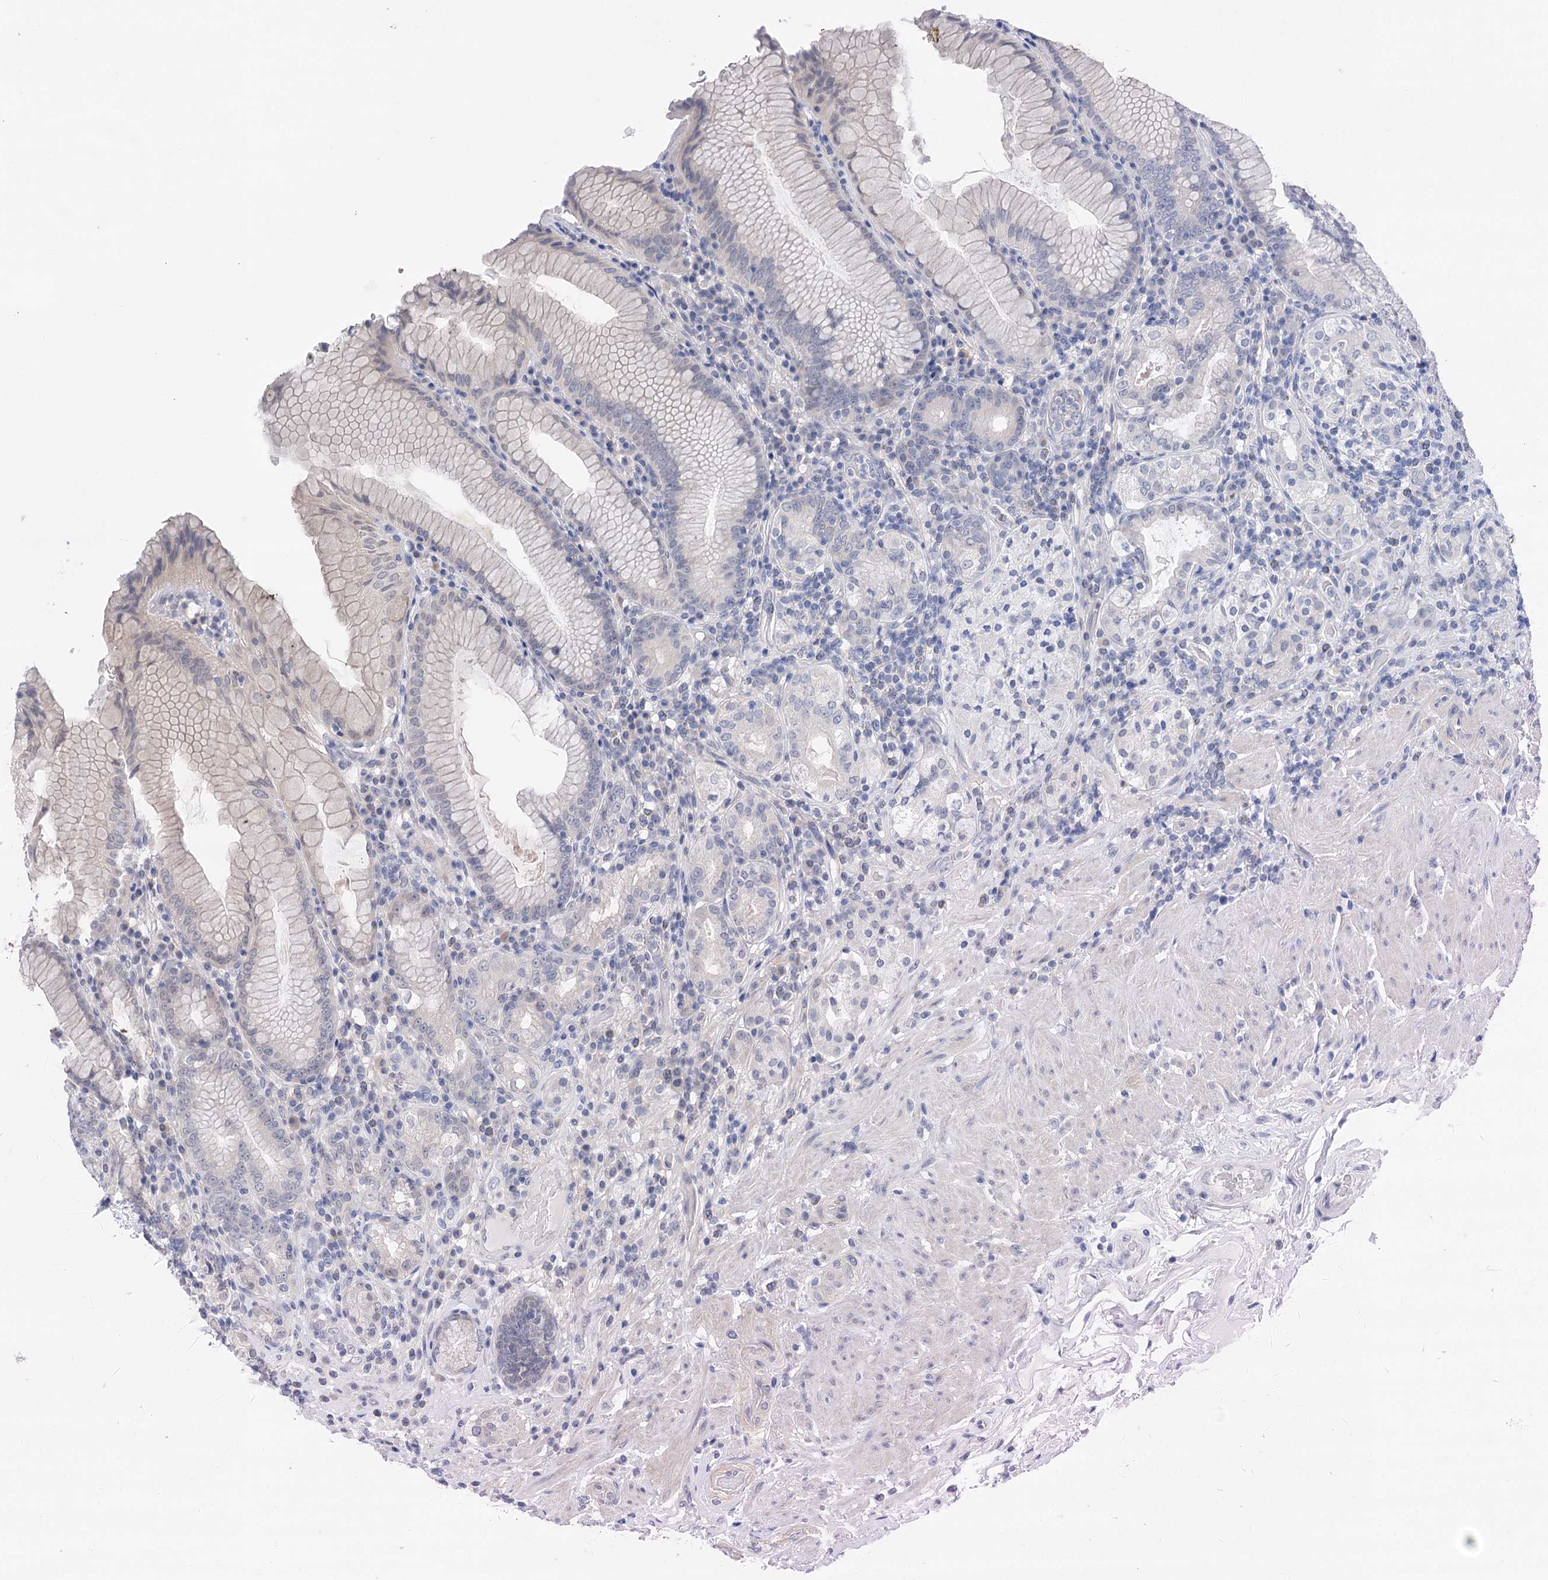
{"staining": {"intensity": "weak", "quantity": "<25%", "location": "cytoplasmic/membranous"}, "tissue": "stomach", "cell_type": "Glandular cells", "image_type": "normal", "snomed": [{"axis": "morphology", "description": "Normal tissue, NOS"}, {"axis": "topography", "description": "Stomach, upper"}, {"axis": "topography", "description": "Stomach, lower"}], "caption": "A micrograph of stomach stained for a protein displays no brown staining in glandular cells. (DAB IHC with hematoxylin counter stain).", "gene": "LALBA", "patient": {"sex": "female", "age": 76}}